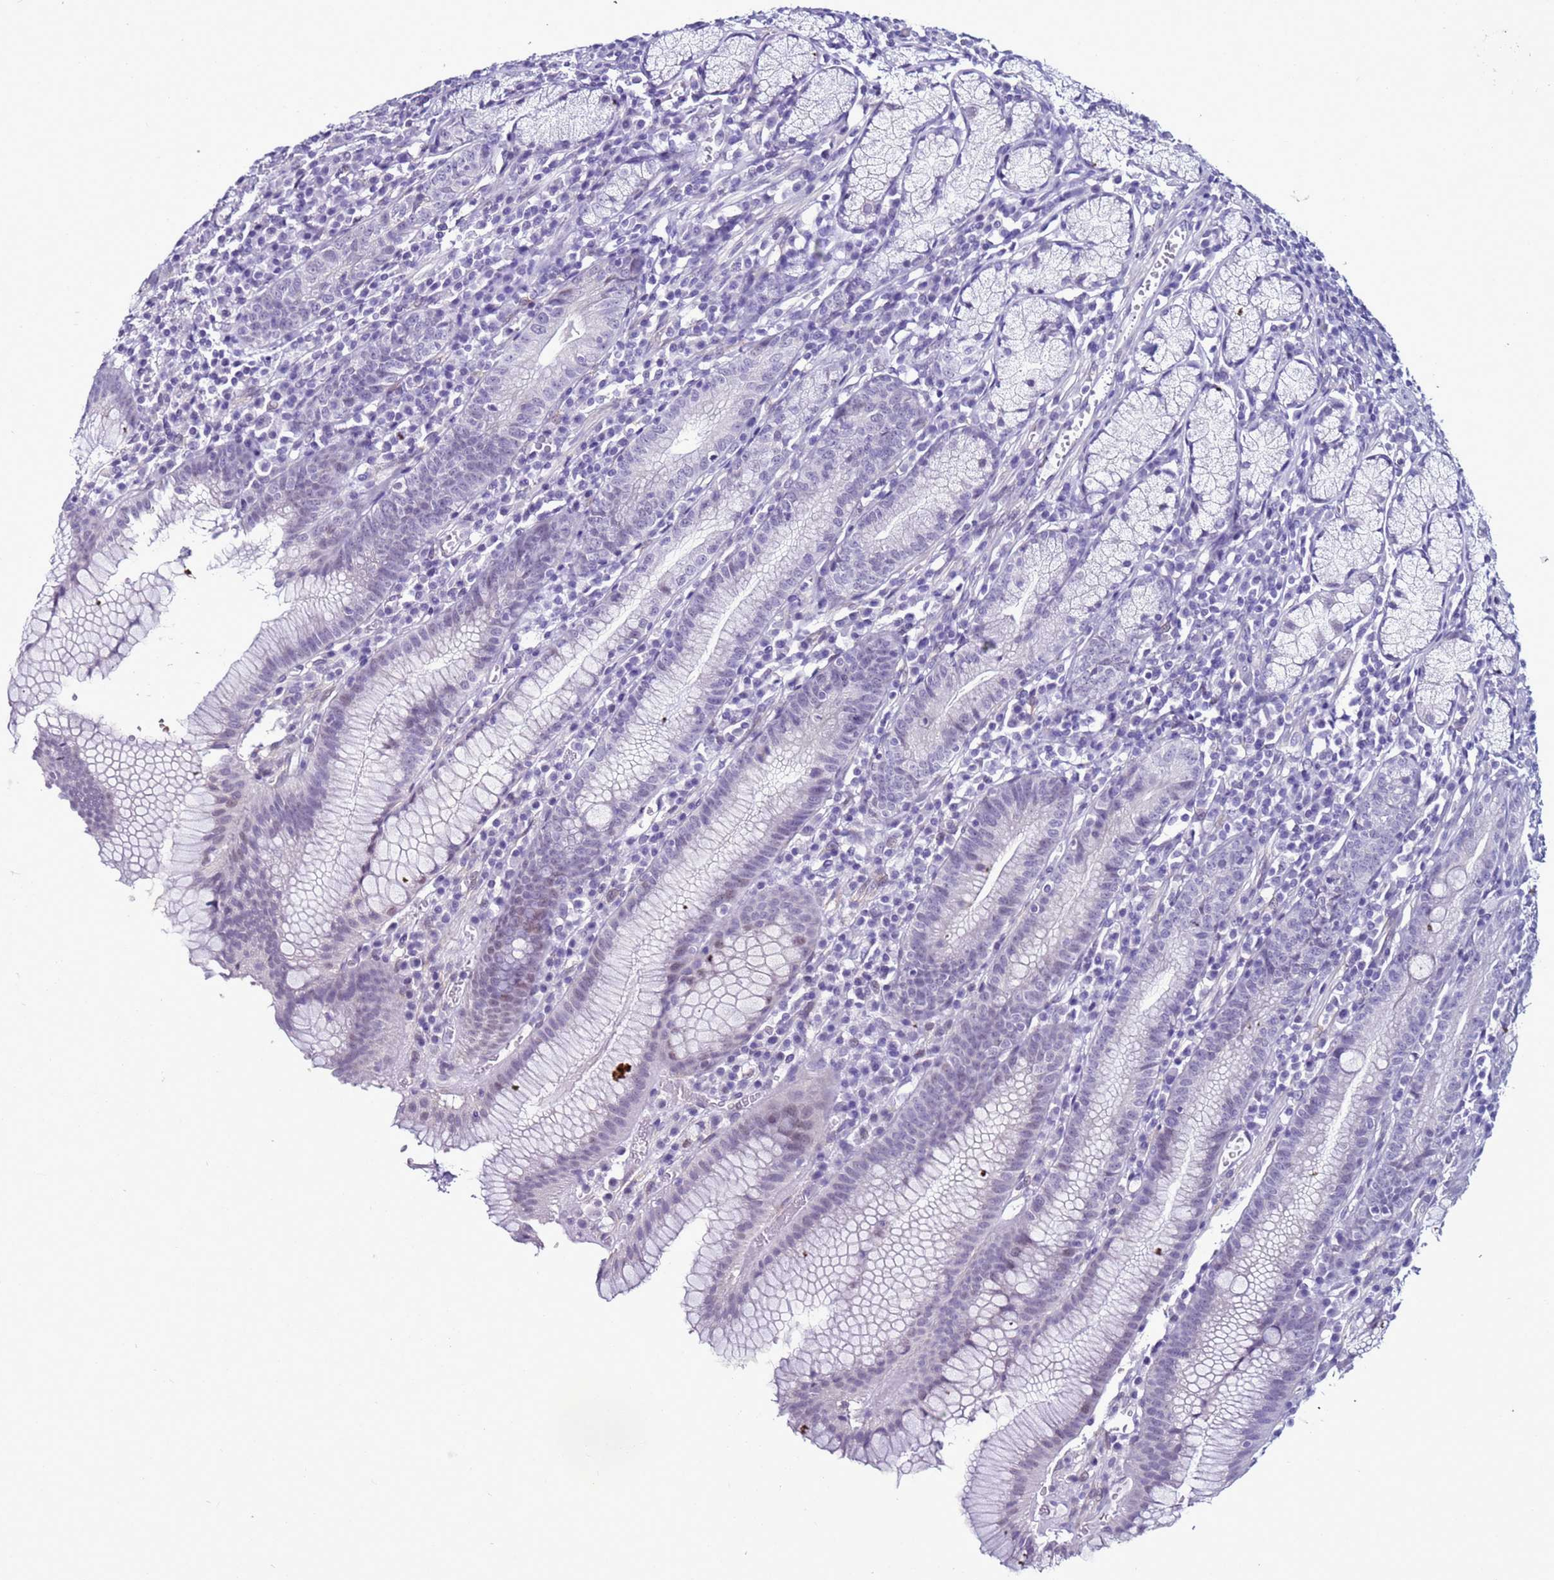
{"staining": {"intensity": "weak", "quantity": "<25%", "location": "nuclear"}, "tissue": "stomach", "cell_type": "Glandular cells", "image_type": "normal", "snomed": [{"axis": "morphology", "description": "Normal tissue, NOS"}, {"axis": "topography", "description": "Stomach"}], "caption": "The histopathology image shows no significant expression in glandular cells of stomach.", "gene": "LRRC10B", "patient": {"sex": "male", "age": 55}}